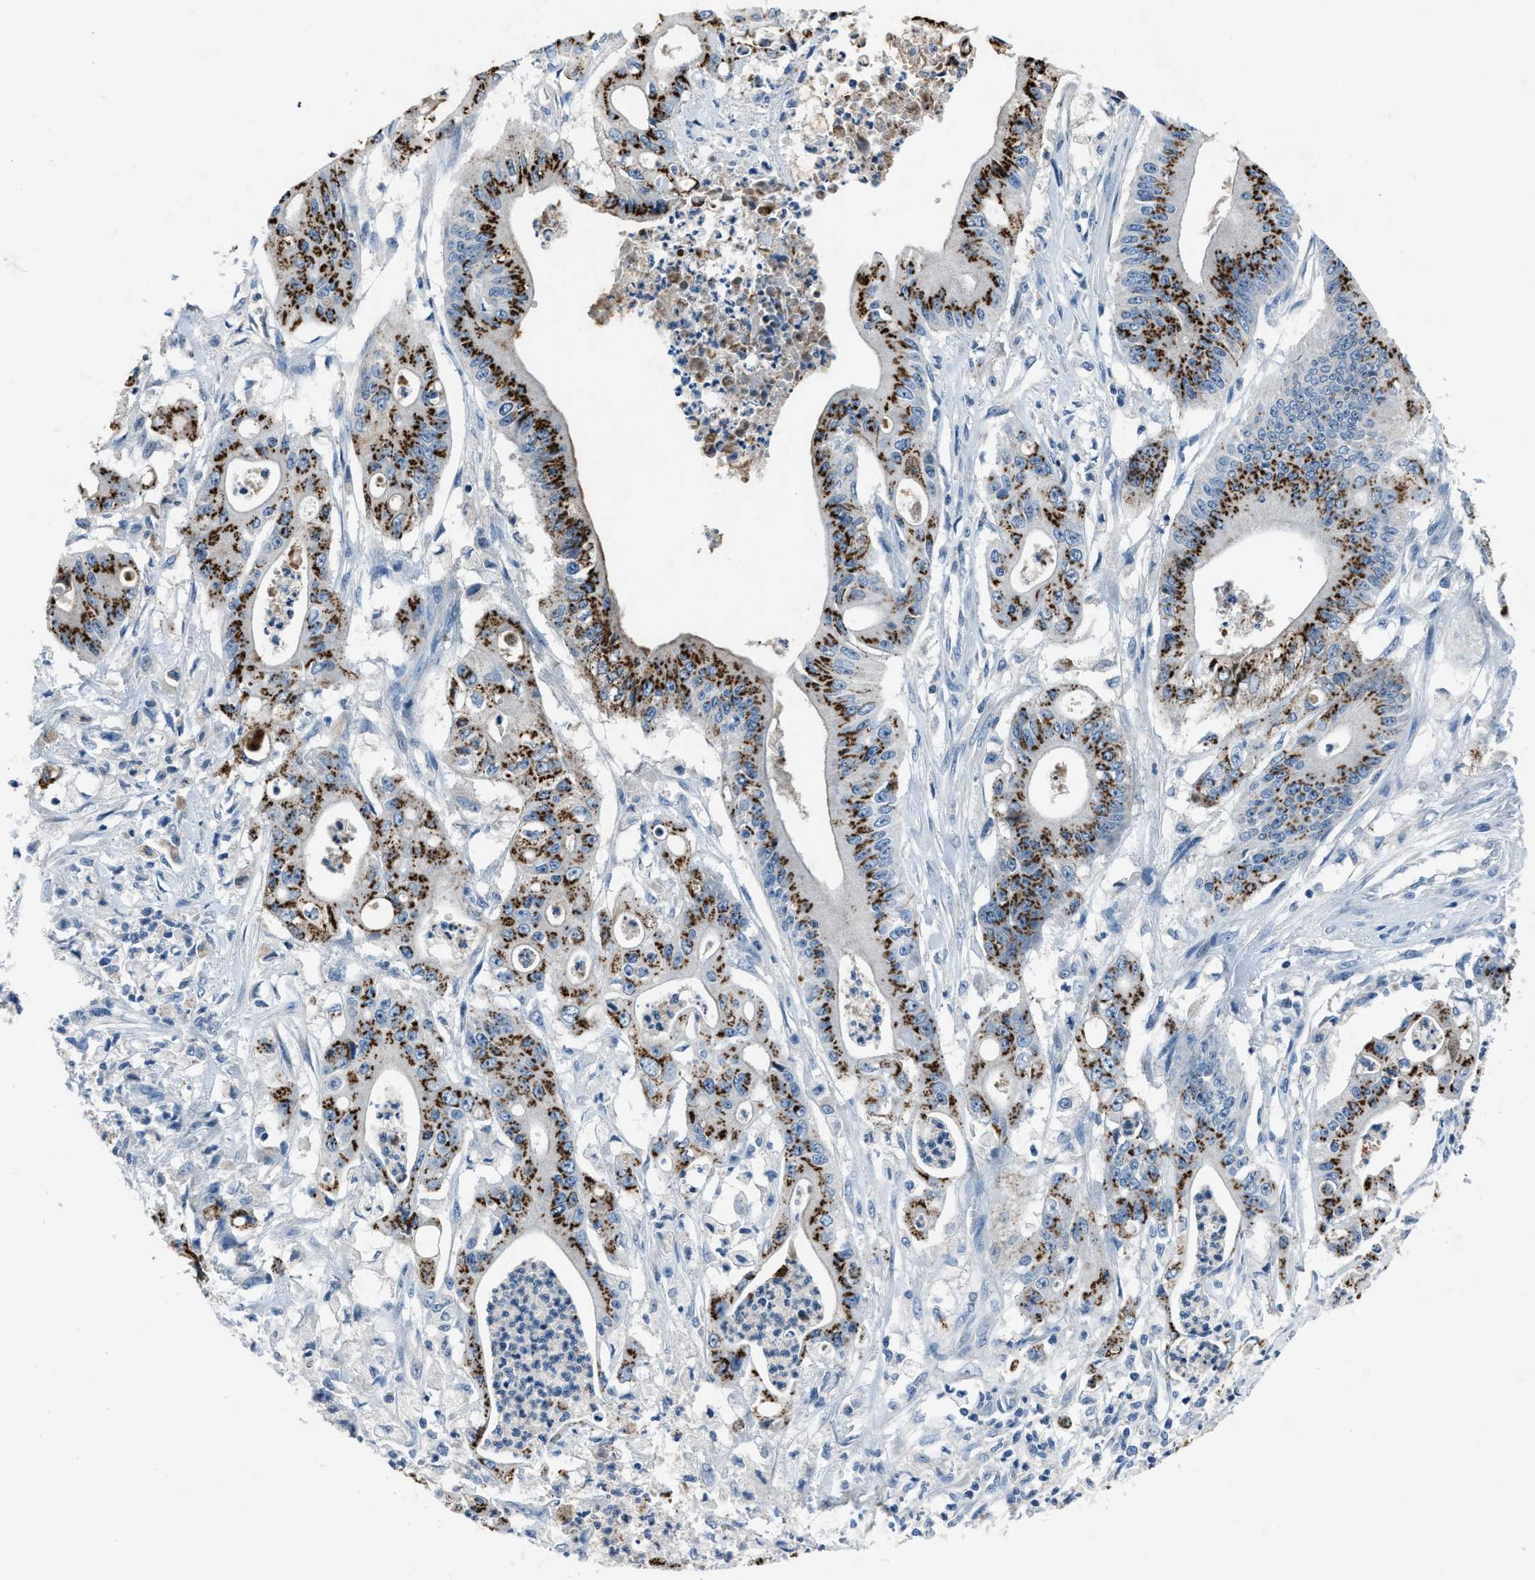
{"staining": {"intensity": "strong", "quantity": ">75%", "location": "cytoplasmic/membranous"}, "tissue": "pancreatic cancer", "cell_type": "Tumor cells", "image_type": "cancer", "snomed": [{"axis": "morphology", "description": "Normal tissue, NOS"}, {"axis": "topography", "description": "Lymph node"}], "caption": "Protein analysis of pancreatic cancer tissue exhibits strong cytoplasmic/membranous staining in approximately >75% of tumor cells.", "gene": "ADAM2", "patient": {"sex": "male", "age": 62}}